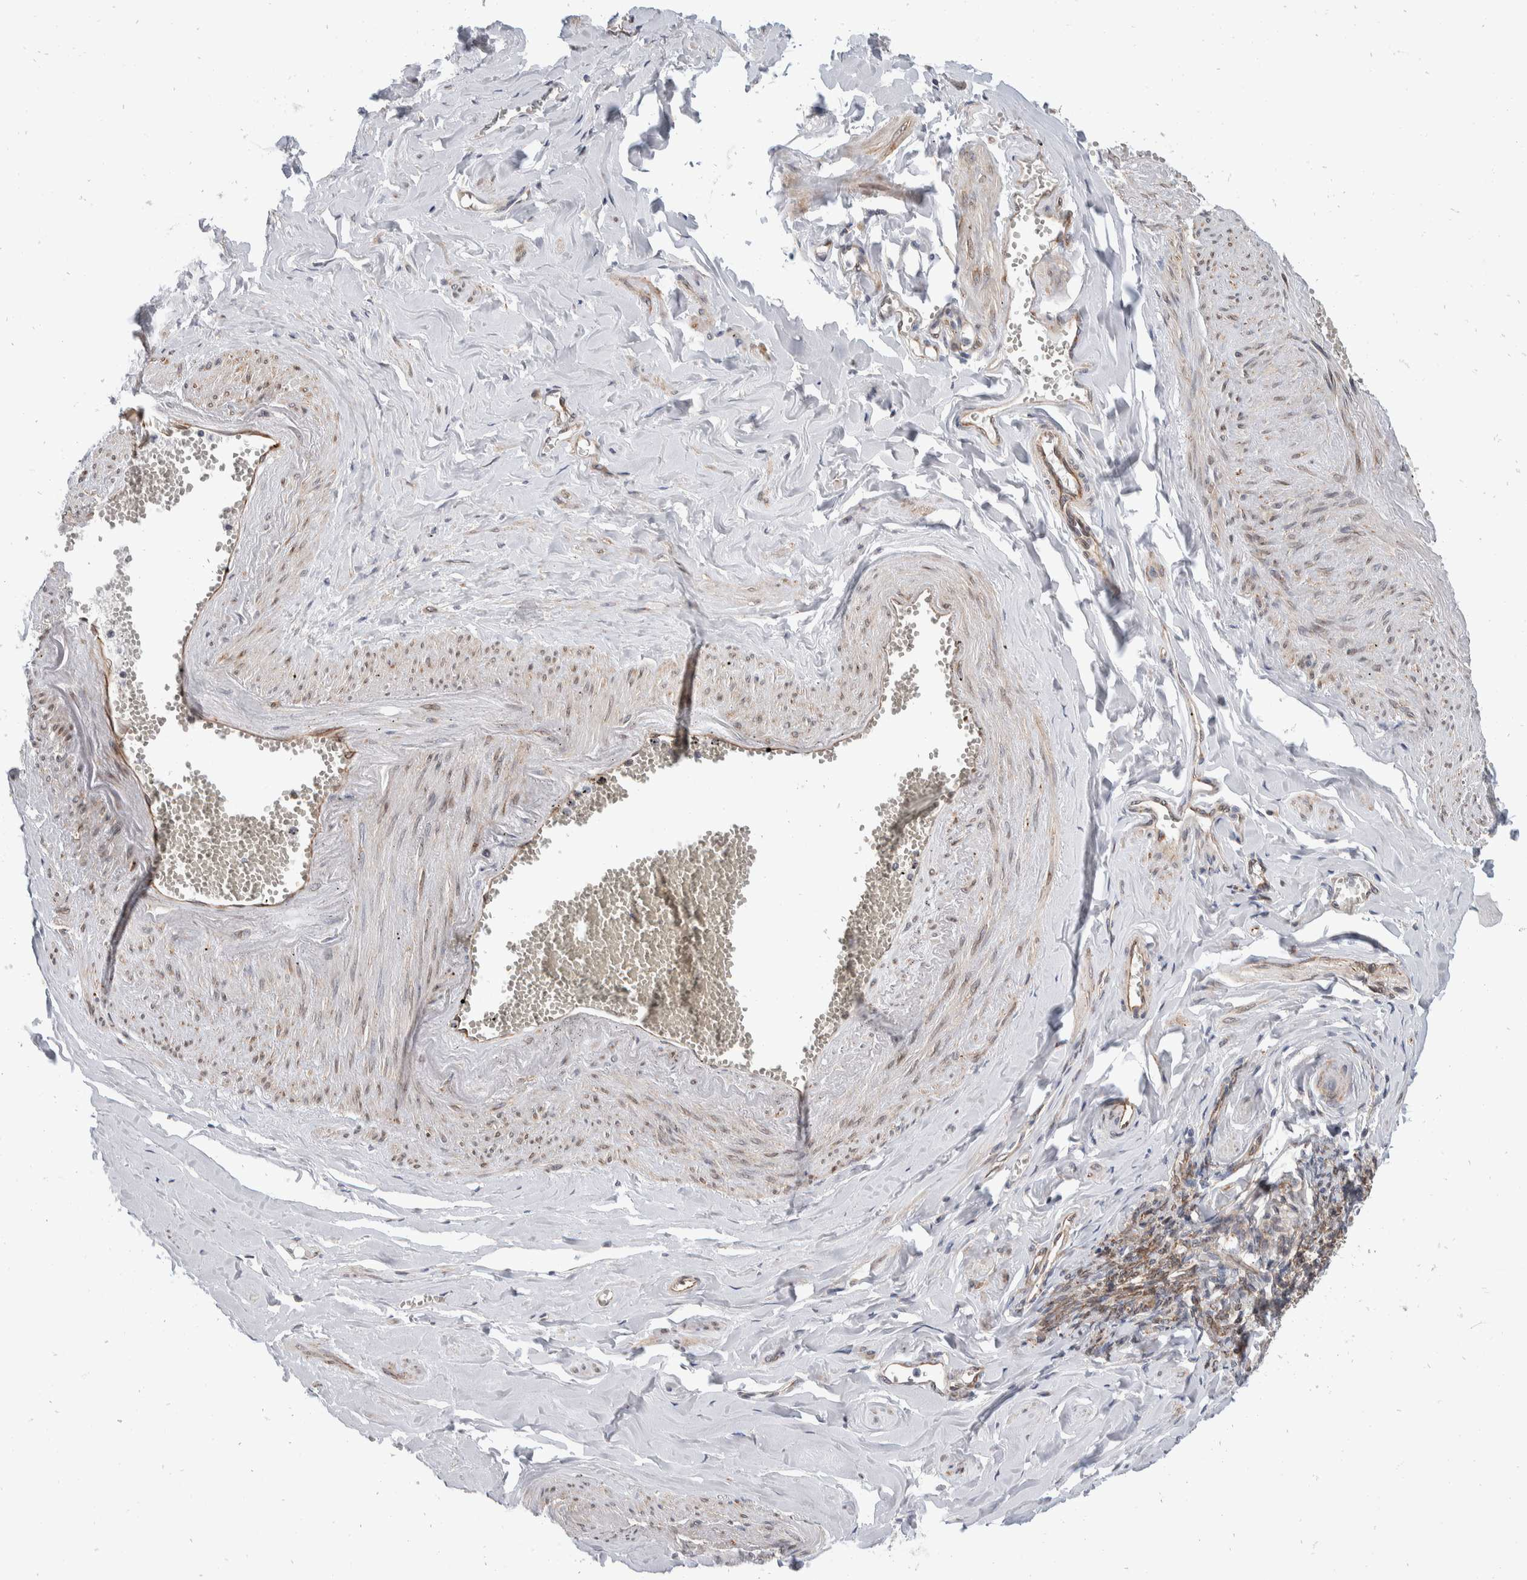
{"staining": {"intensity": "negative", "quantity": "none", "location": "none"}, "tissue": "adipose tissue", "cell_type": "Adipocytes", "image_type": "normal", "snomed": [{"axis": "morphology", "description": "Normal tissue, NOS"}, {"axis": "topography", "description": "Vascular tissue"}, {"axis": "topography", "description": "Fallopian tube"}, {"axis": "topography", "description": "Ovary"}], "caption": "Human adipose tissue stained for a protein using IHC reveals no expression in adipocytes.", "gene": "TMEM245", "patient": {"sex": "female", "age": 67}}